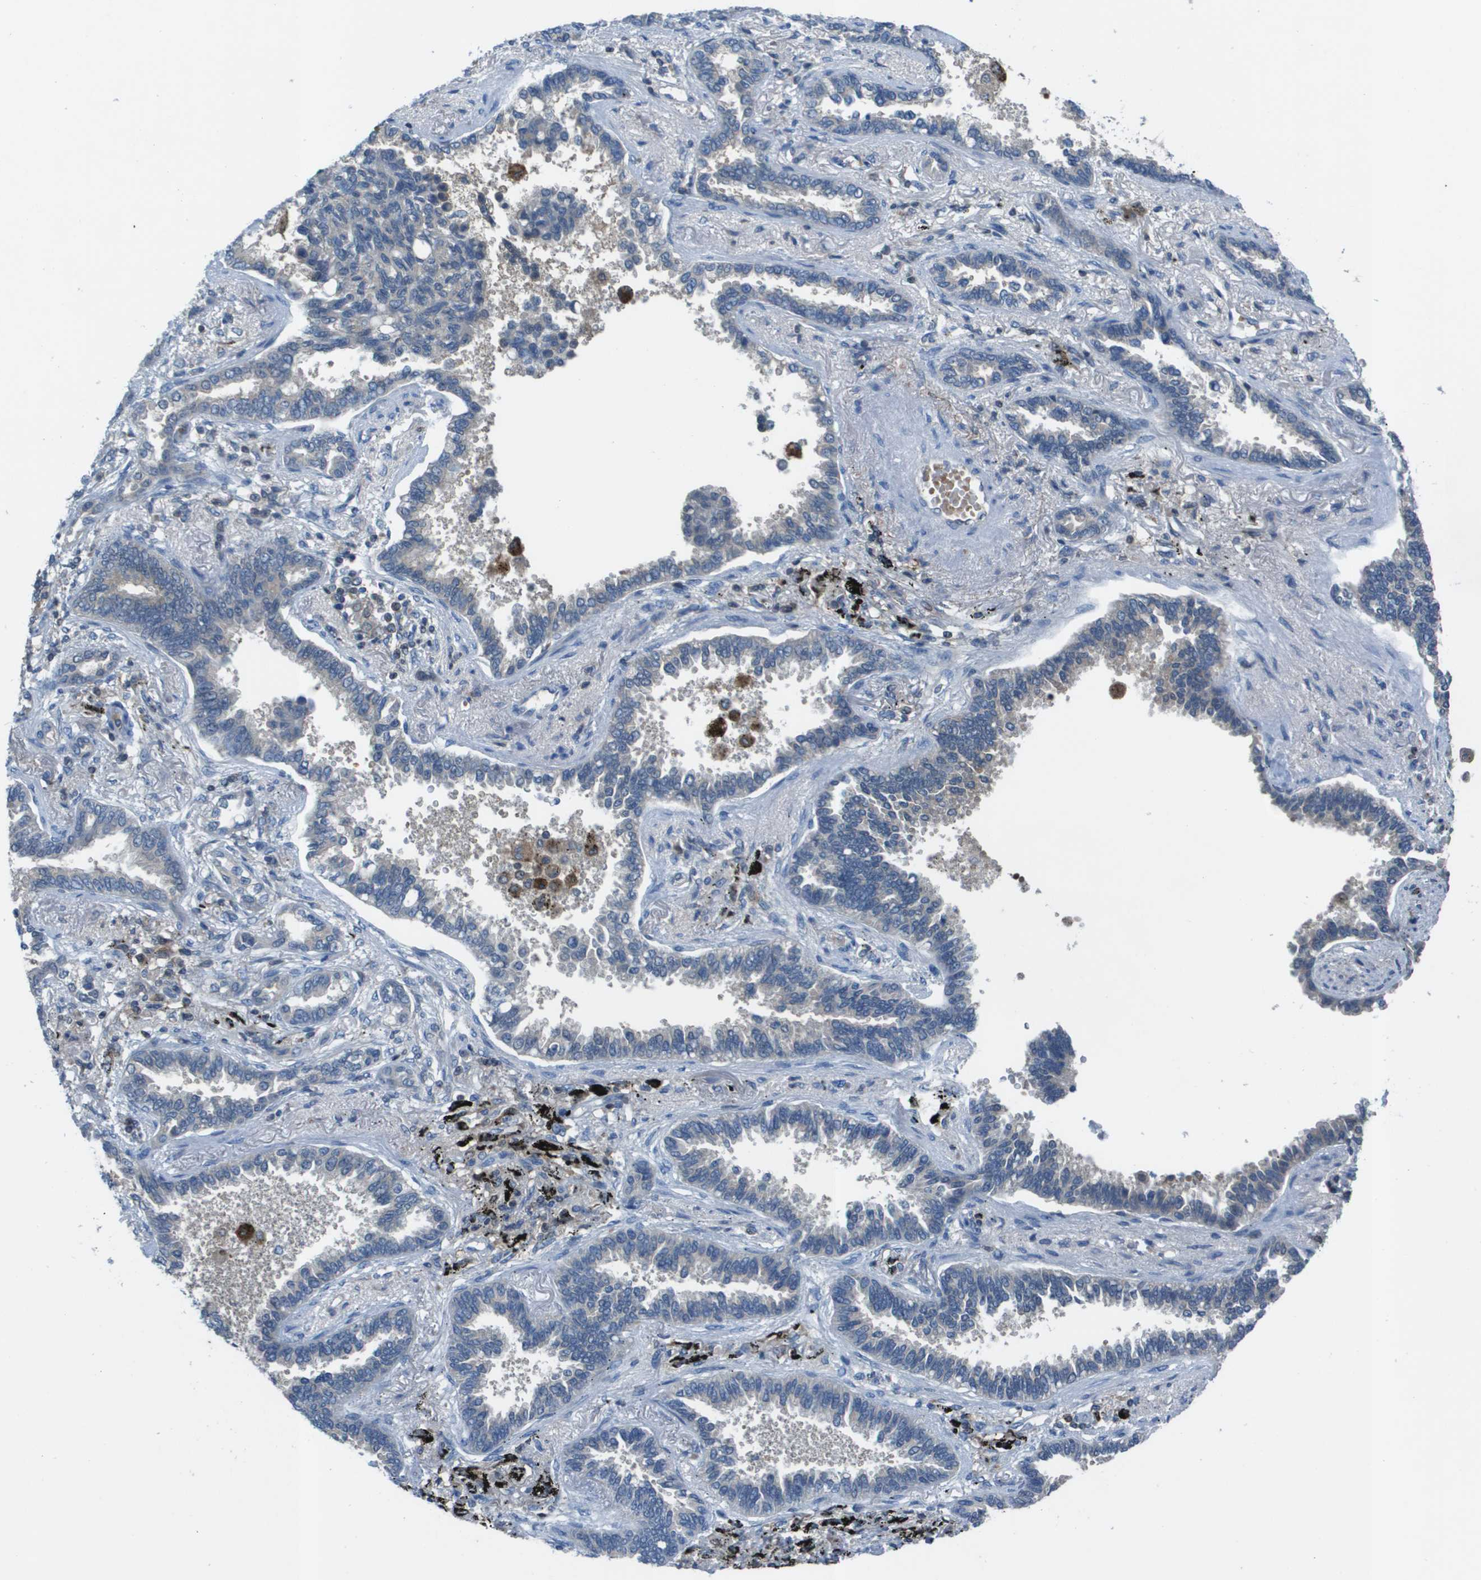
{"staining": {"intensity": "negative", "quantity": "none", "location": "none"}, "tissue": "lung cancer", "cell_type": "Tumor cells", "image_type": "cancer", "snomed": [{"axis": "morphology", "description": "Normal tissue, NOS"}, {"axis": "morphology", "description": "Adenocarcinoma, NOS"}, {"axis": "topography", "description": "Lung"}], "caption": "High power microscopy image of an immunohistochemistry (IHC) photomicrograph of lung cancer, revealing no significant positivity in tumor cells. (Stains: DAB (3,3'-diaminobenzidine) immunohistochemistry with hematoxylin counter stain, Microscopy: brightfield microscopy at high magnification).", "gene": "CAMK4", "patient": {"sex": "male", "age": 59}}